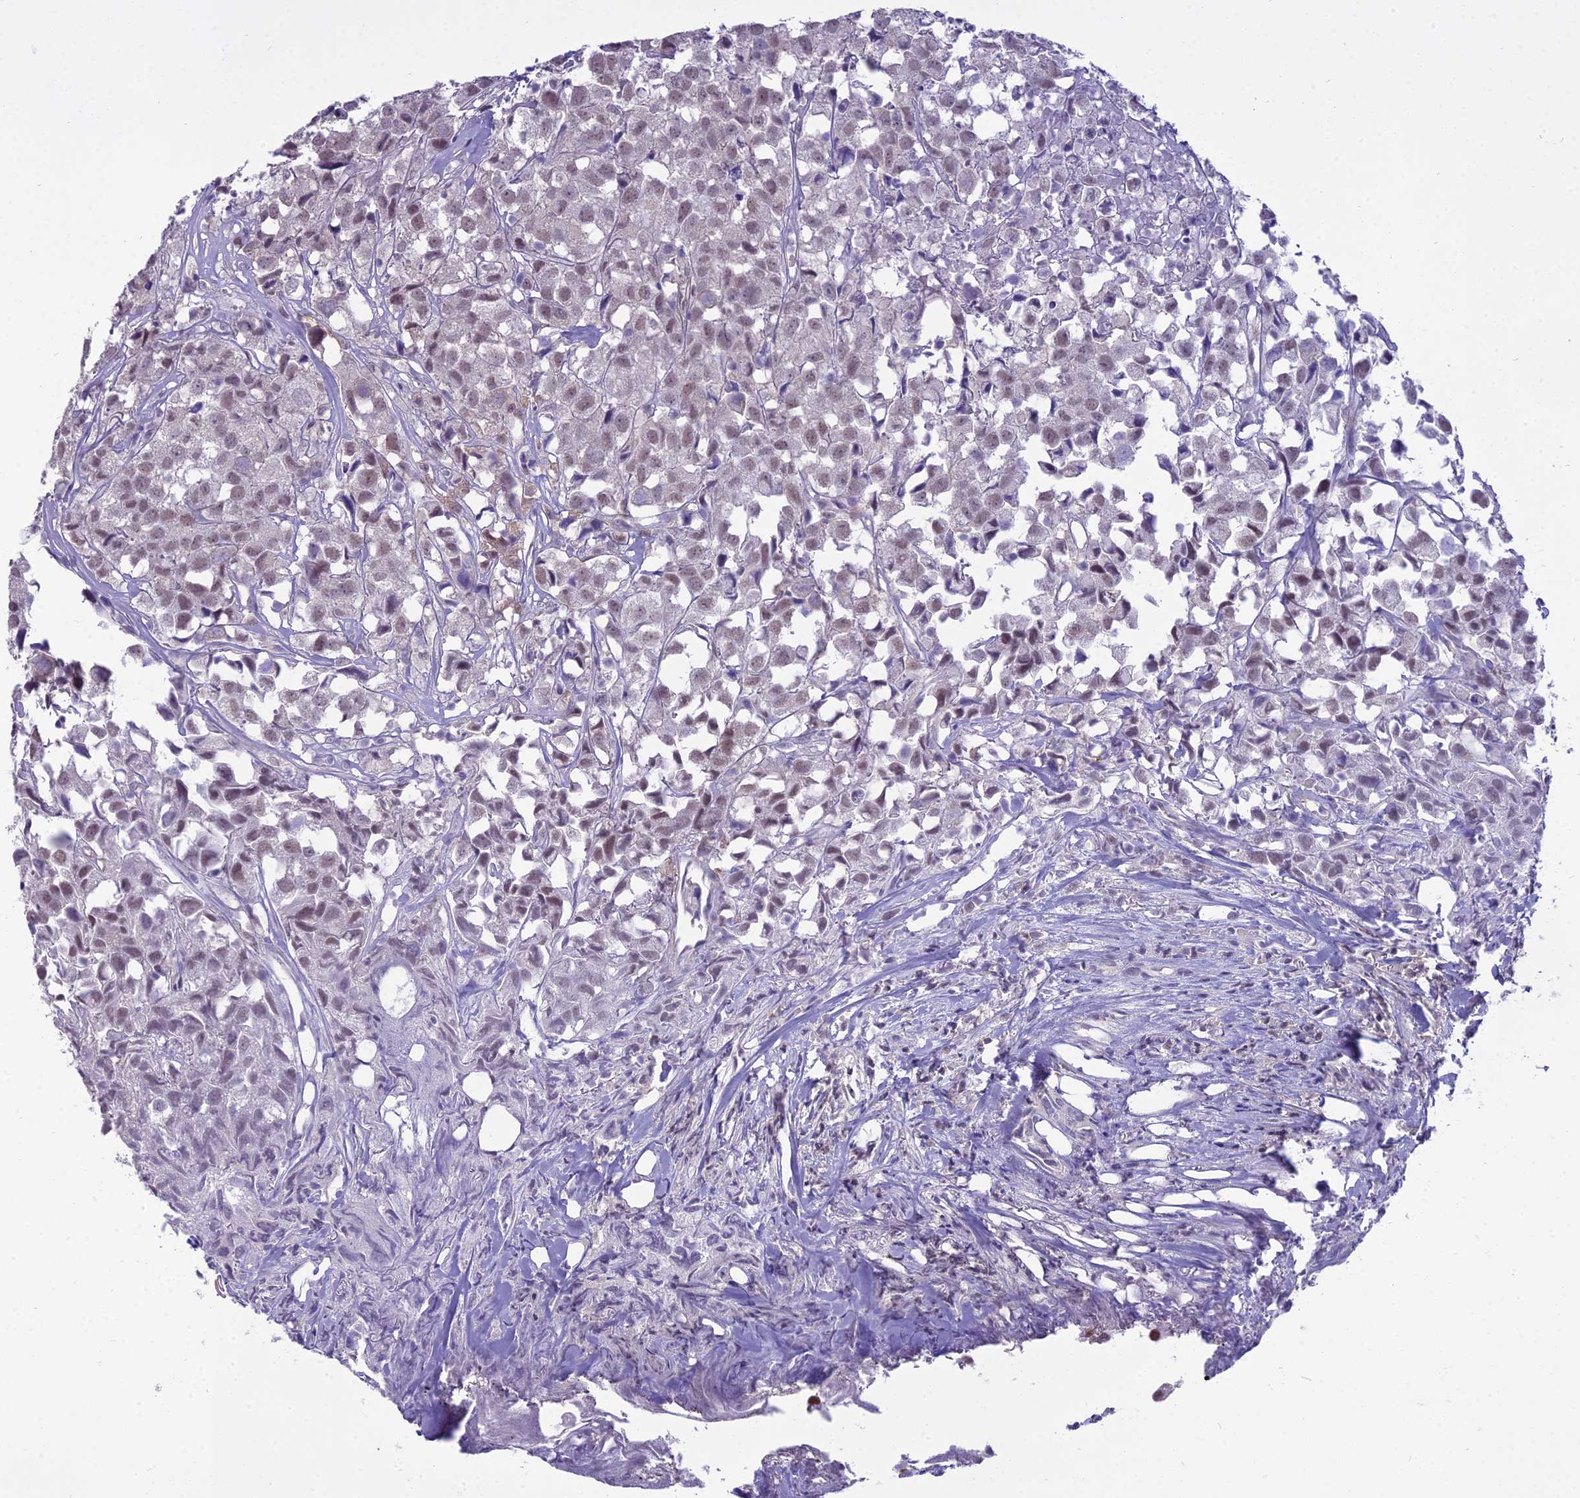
{"staining": {"intensity": "weak", "quantity": "25%-75%", "location": "nuclear"}, "tissue": "urothelial cancer", "cell_type": "Tumor cells", "image_type": "cancer", "snomed": [{"axis": "morphology", "description": "Urothelial carcinoma, High grade"}, {"axis": "topography", "description": "Urinary bladder"}], "caption": "Urothelial carcinoma (high-grade) stained with DAB (3,3'-diaminobenzidine) IHC exhibits low levels of weak nuclear positivity in approximately 25%-75% of tumor cells.", "gene": "BLNK", "patient": {"sex": "female", "age": 75}}